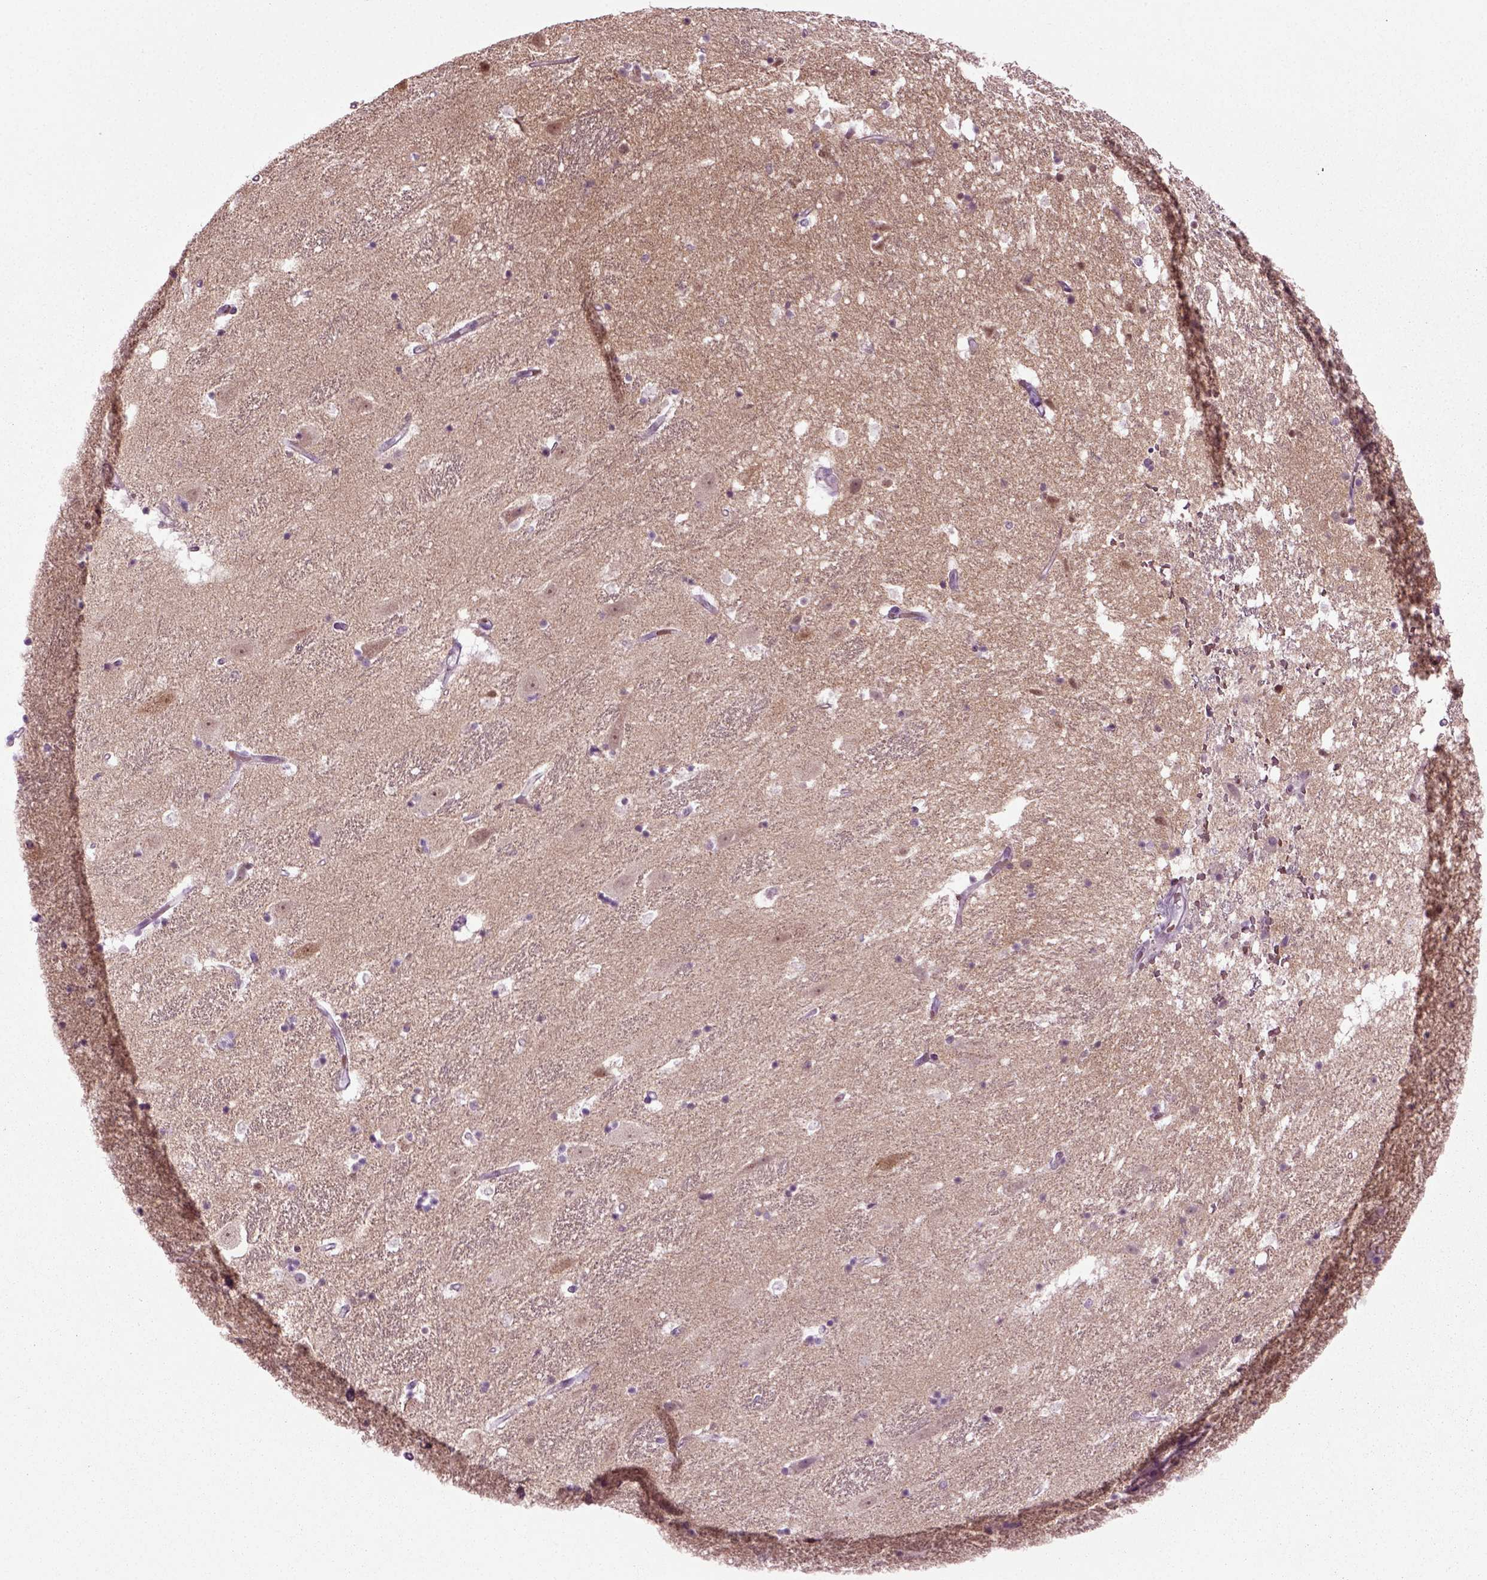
{"staining": {"intensity": "negative", "quantity": "none", "location": "none"}, "tissue": "hippocampus", "cell_type": "Glial cells", "image_type": "normal", "snomed": [{"axis": "morphology", "description": "Normal tissue, NOS"}, {"axis": "topography", "description": "Hippocampus"}], "caption": "Glial cells are negative for protein expression in normal human hippocampus. (Immunohistochemistry (ihc), brightfield microscopy, high magnification).", "gene": "ZC2HC1C", "patient": {"sex": "male", "age": 49}}